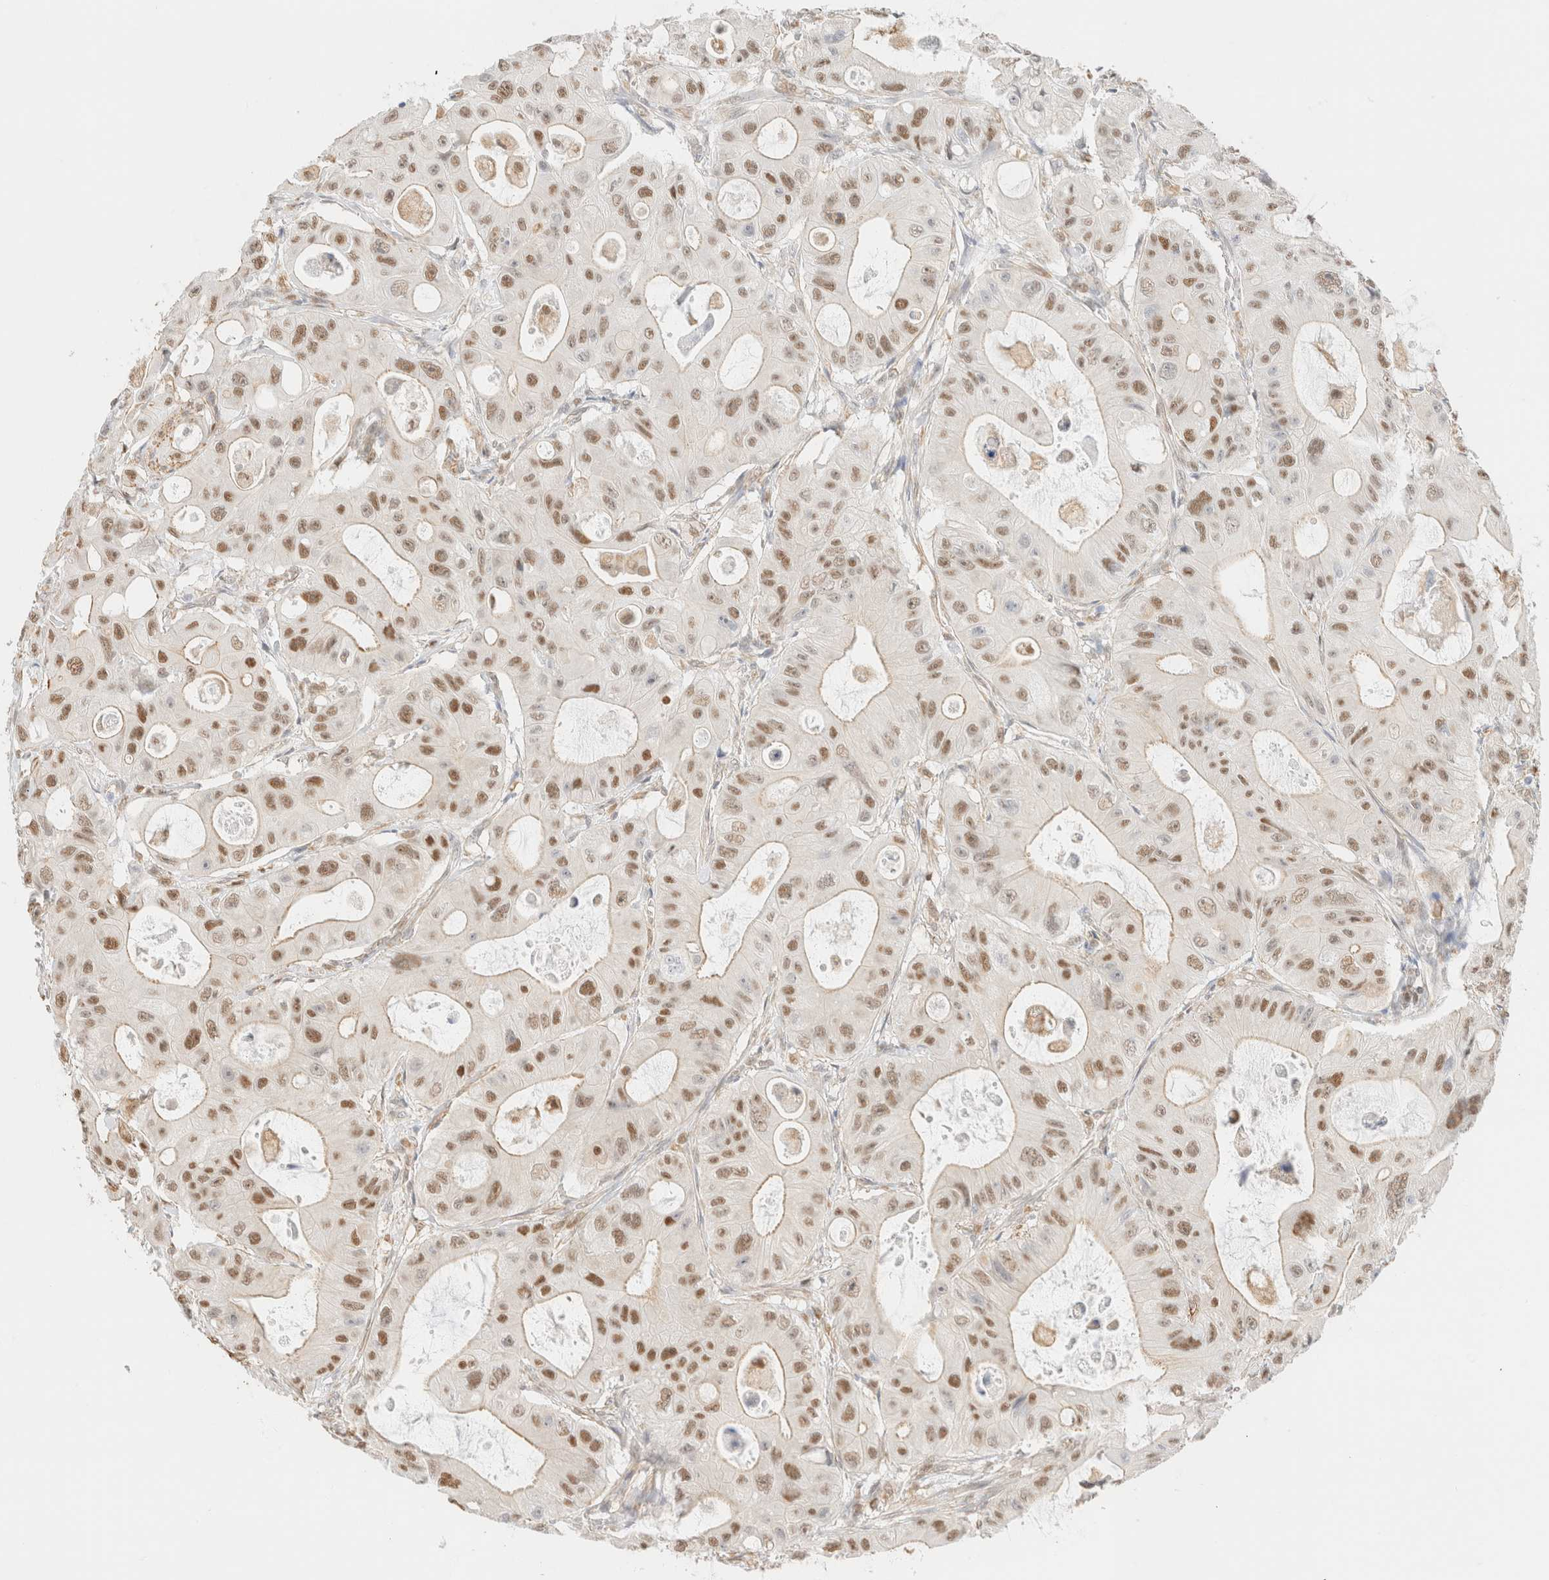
{"staining": {"intensity": "moderate", "quantity": "<25%", "location": "cytoplasmic/membranous,nuclear"}, "tissue": "colorectal cancer", "cell_type": "Tumor cells", "image_type": "cancer", "snomed": [{"axis": "morphology", "description": "Adenocarcinoma, NOS"}, {"axis": "topography", "description": "Colon"}], "caption": "Adenocarcinoma (colorectal) tissue displays moderate cytoplasmic/membranous and nuclear expression in about <25% of tumor cells, visualized by immunohistochemistry.", "gene": "ARID5A", "patient": {"sex": "female", "age": 46}}